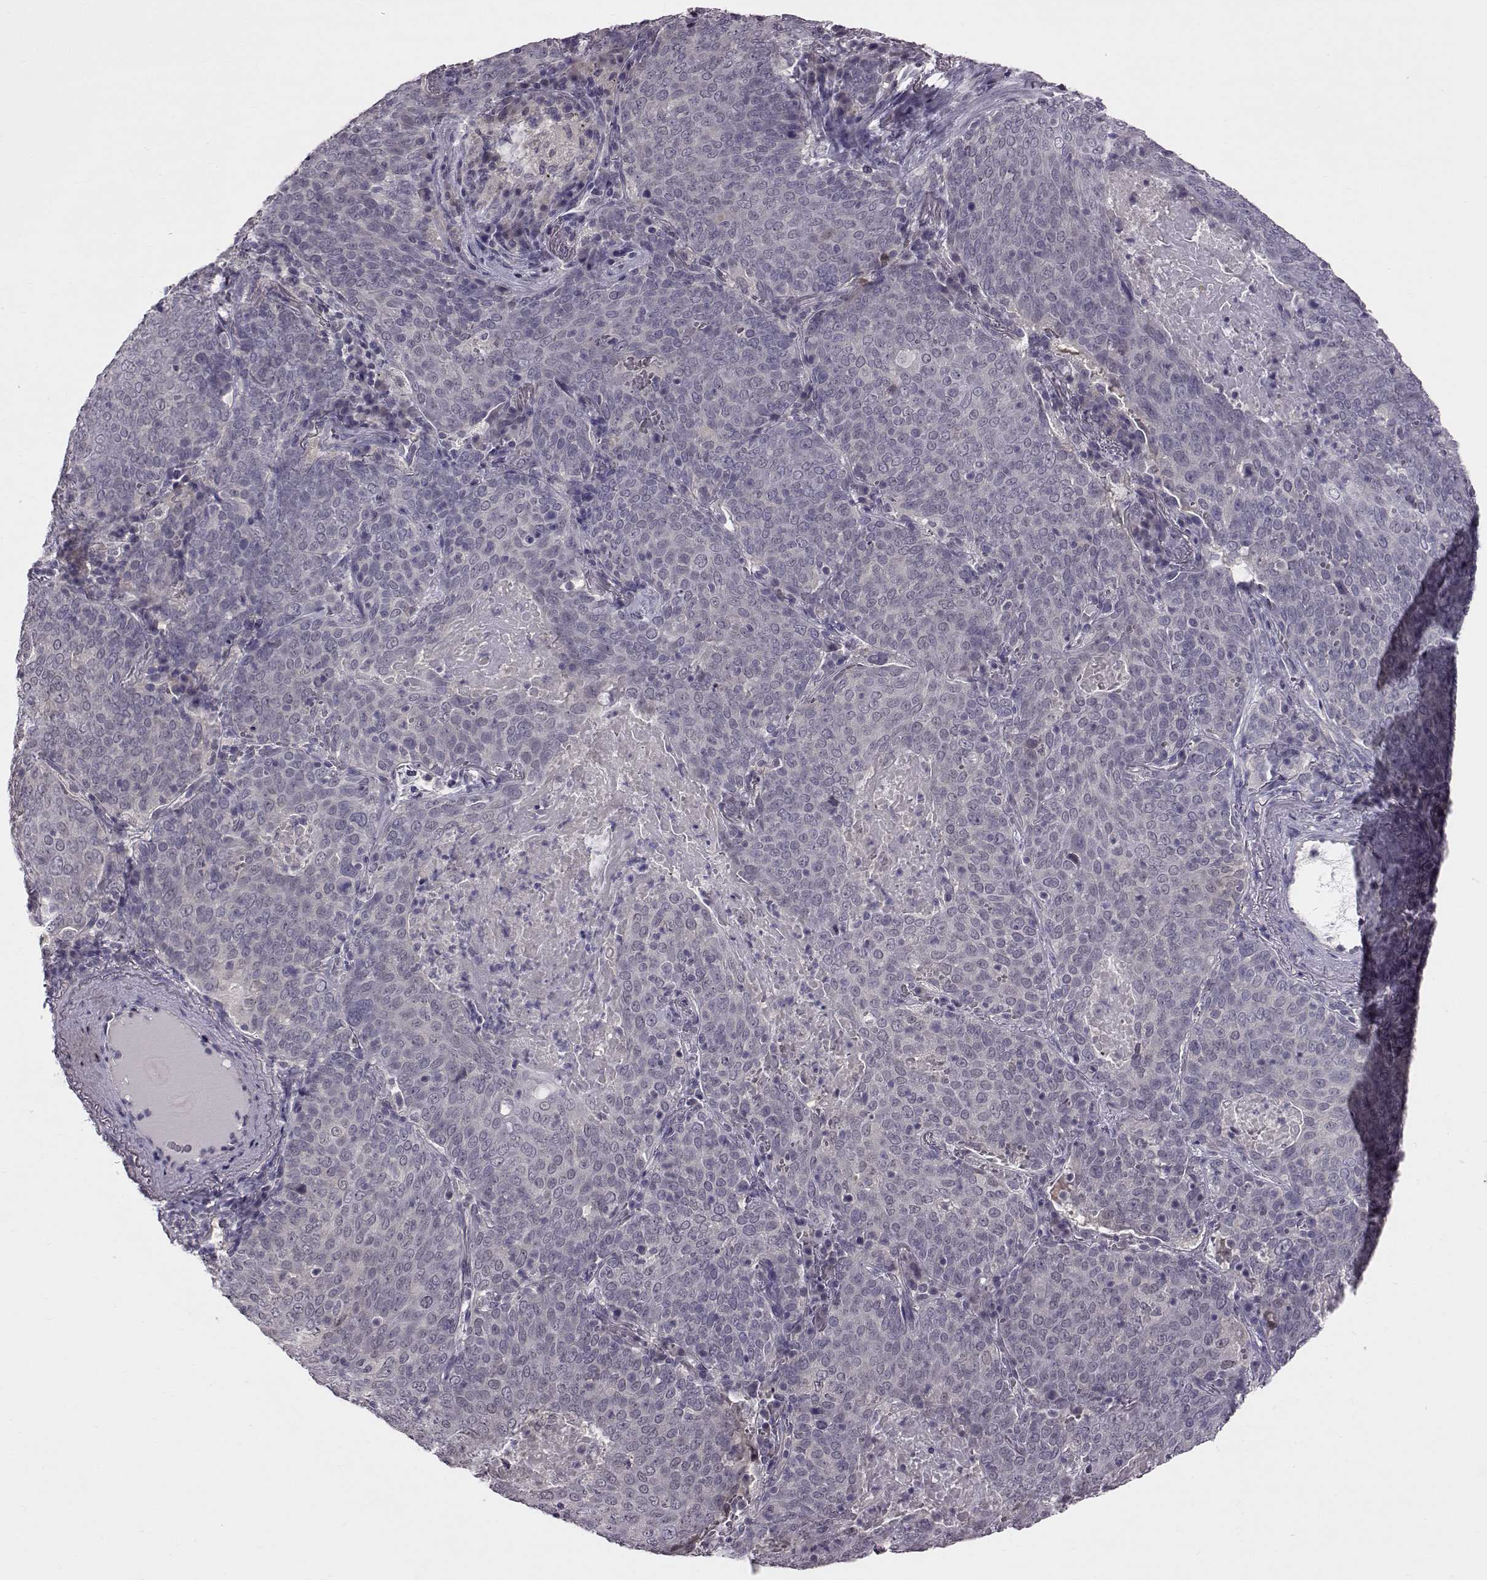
{"staining": {"intensity": "negative", "quantity": "none", "location": "none"}, "tissue": "lung cancer", "cell_type": "Tumor cells", "image_type": "cancer", "snomed": [{"axis": "morphology", "description": "Squamous cell carcinoma, NOS"}, {"axis": "topography", "description": "Lung"}], "caption": "Lung squamous cell carcinoma was stained to show a protein in brown. There is no significant expression in tumor cells.", "gene": "C10orf62", "patient": {"sex": "male", "age": 82}}